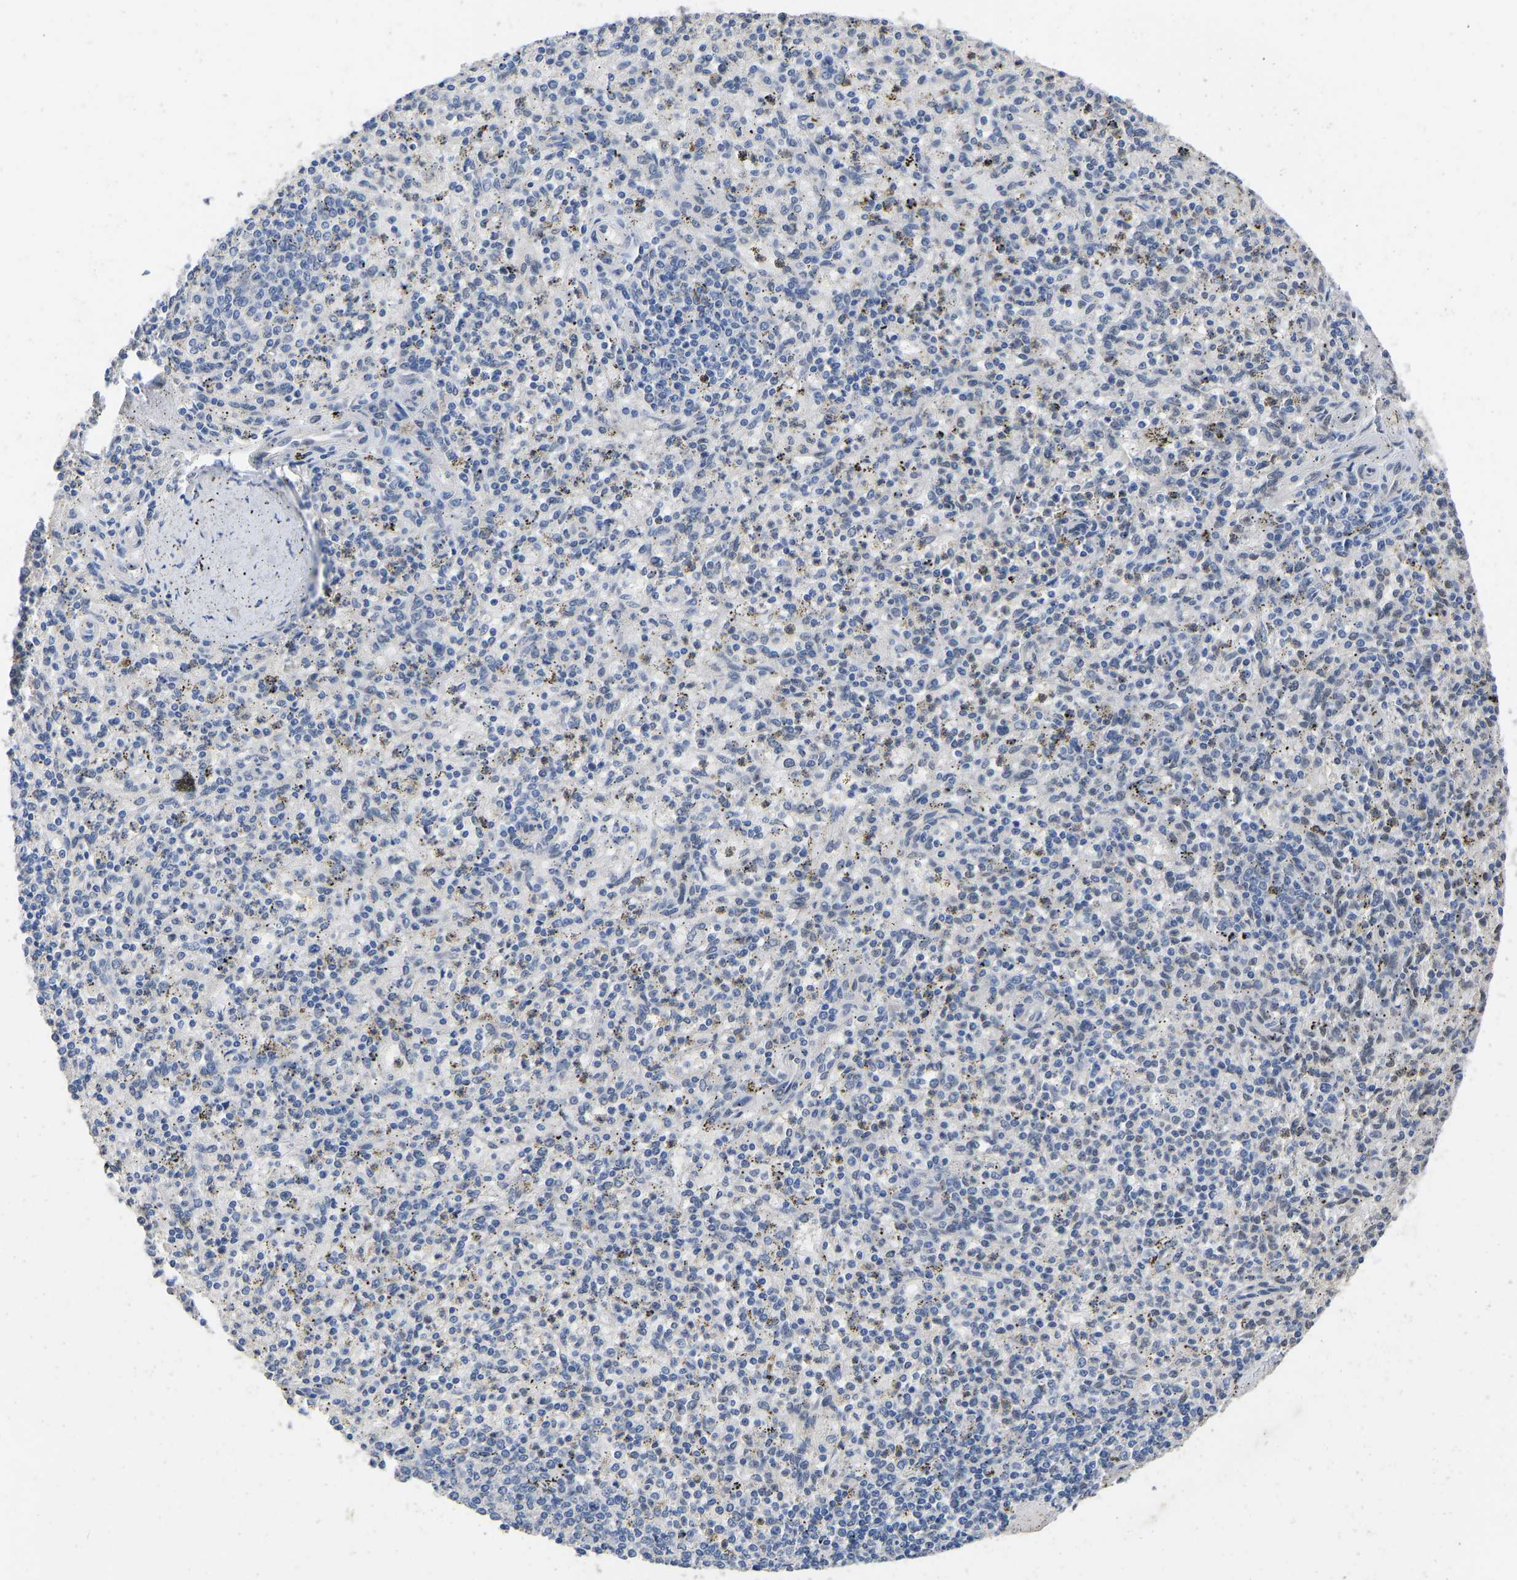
{"staining": {"intensity": "moderate", "quantity": "25%-75%", "location": "nuclear"}, "tissue": "spleen", "cell_type": "Cells in red pulp", "image_type": "normal", "snomed": [{"axis": "morphology", "description": "Normal tissue, NOS"}, {"axis": "topography", "description": "Spleen"}], "caption": "The immunohistochemical stain highlights moderate nuclear expression in cells in red pulp of benign spleen. (Stains: DAB in brown, nuclei in blue, Microscopy: brightfield microscopy at high magnification).", "gene": "QKI", "patient": {"sex": "male", "age": 72}}